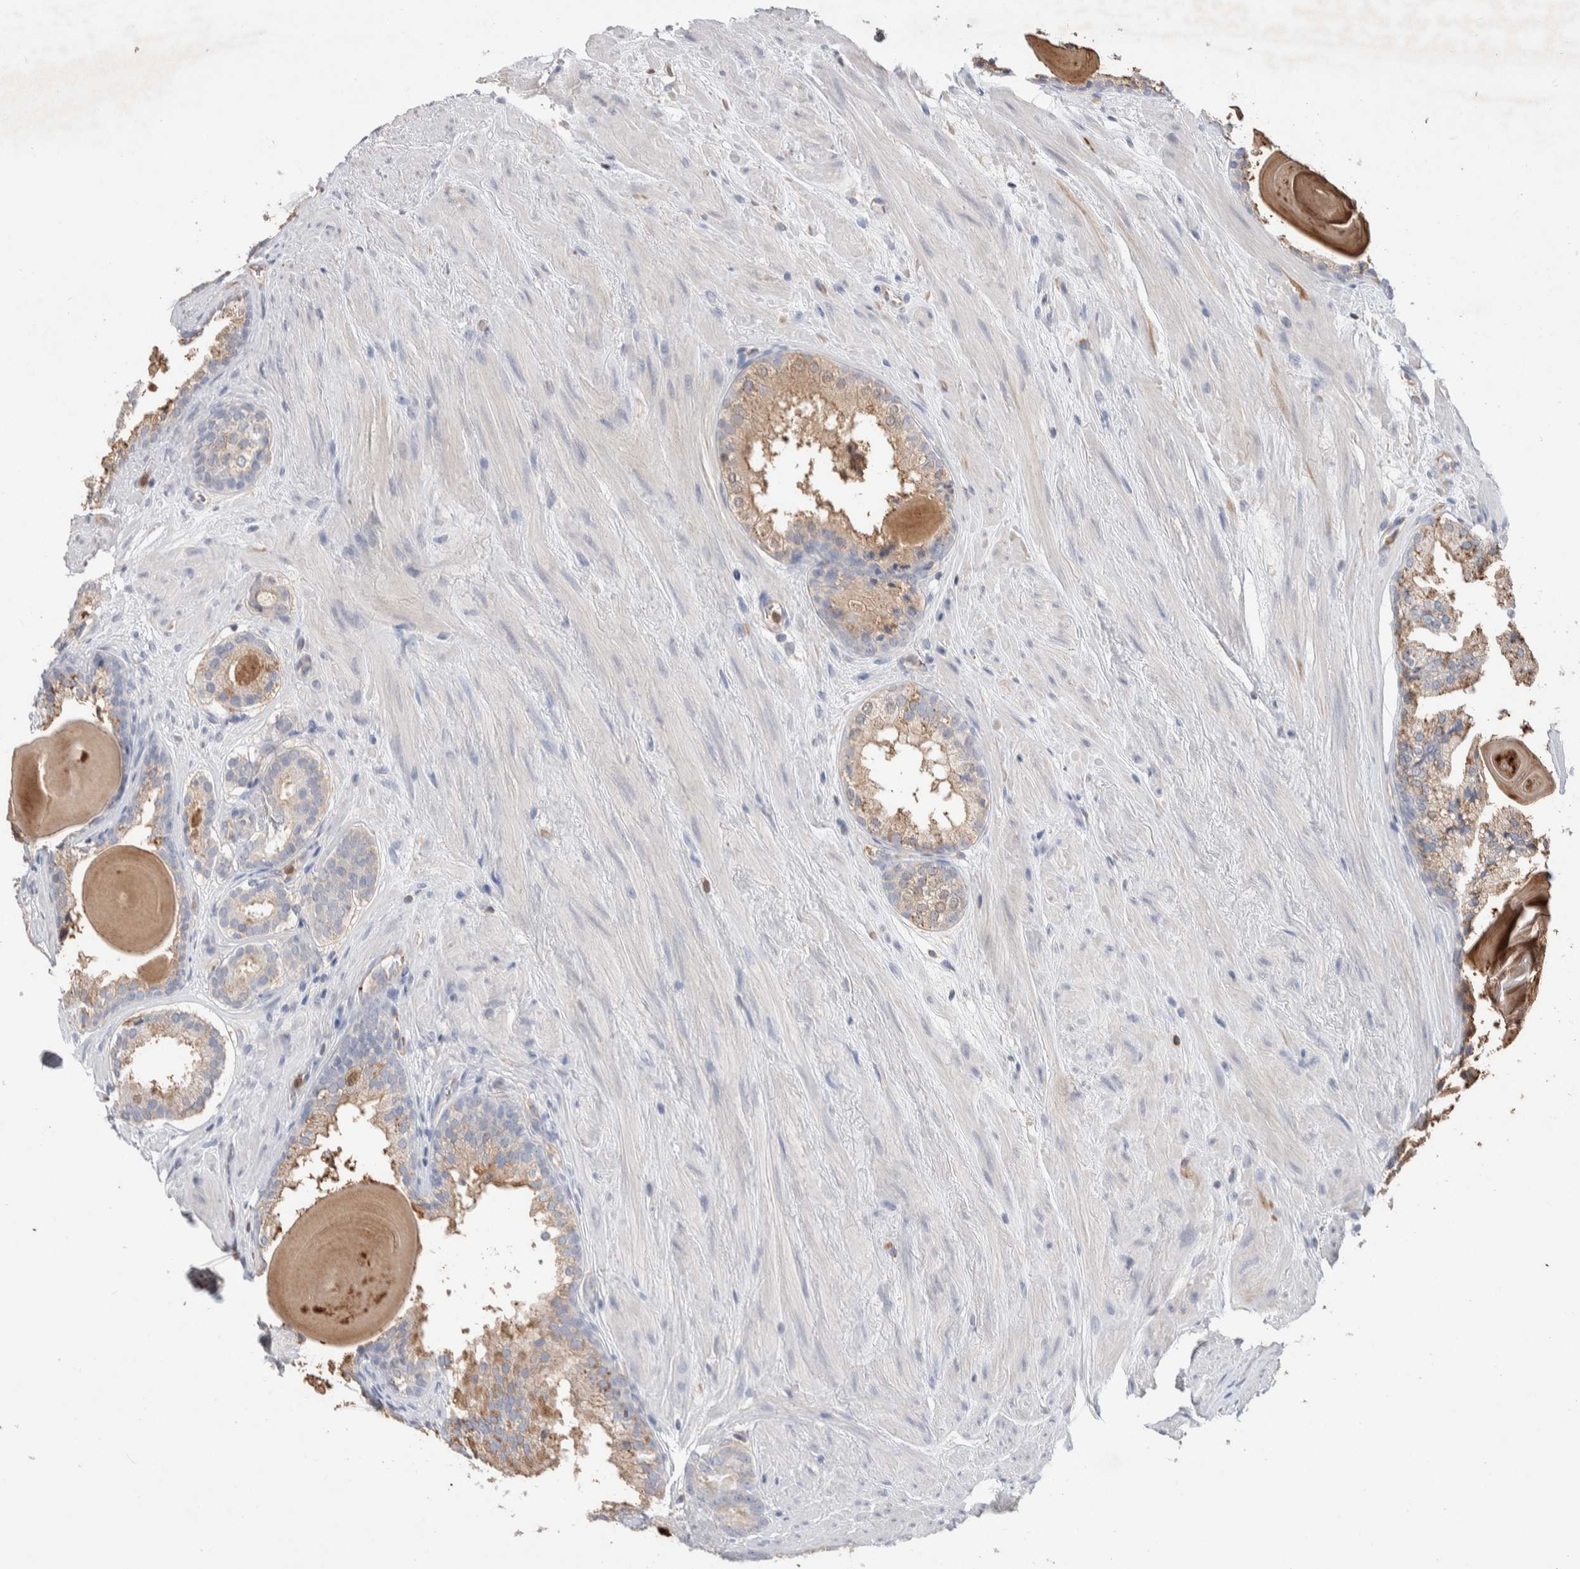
{"staining": {"intensity": "weak", "quantity": ">75%", "location": "cytoplasmic/membranous"}, "tissue": "prostate cancer", "cell_type": "Tumor cells", "image_type": "cancer", "snomed": [{"axis": "morphology", "description": "Adenocarcinoma, Low grade"}, {"axis": "topography", "description": "Prostate"}], "caption": "Tumor cells exhibit low levels of weak cytoplasmic/membranous positivity in approximately >75% of cells in human prostate adenocarcinoma (low-grade).", "gene": "FFAR2", "patient": {"sex": "male", "age": 69}}